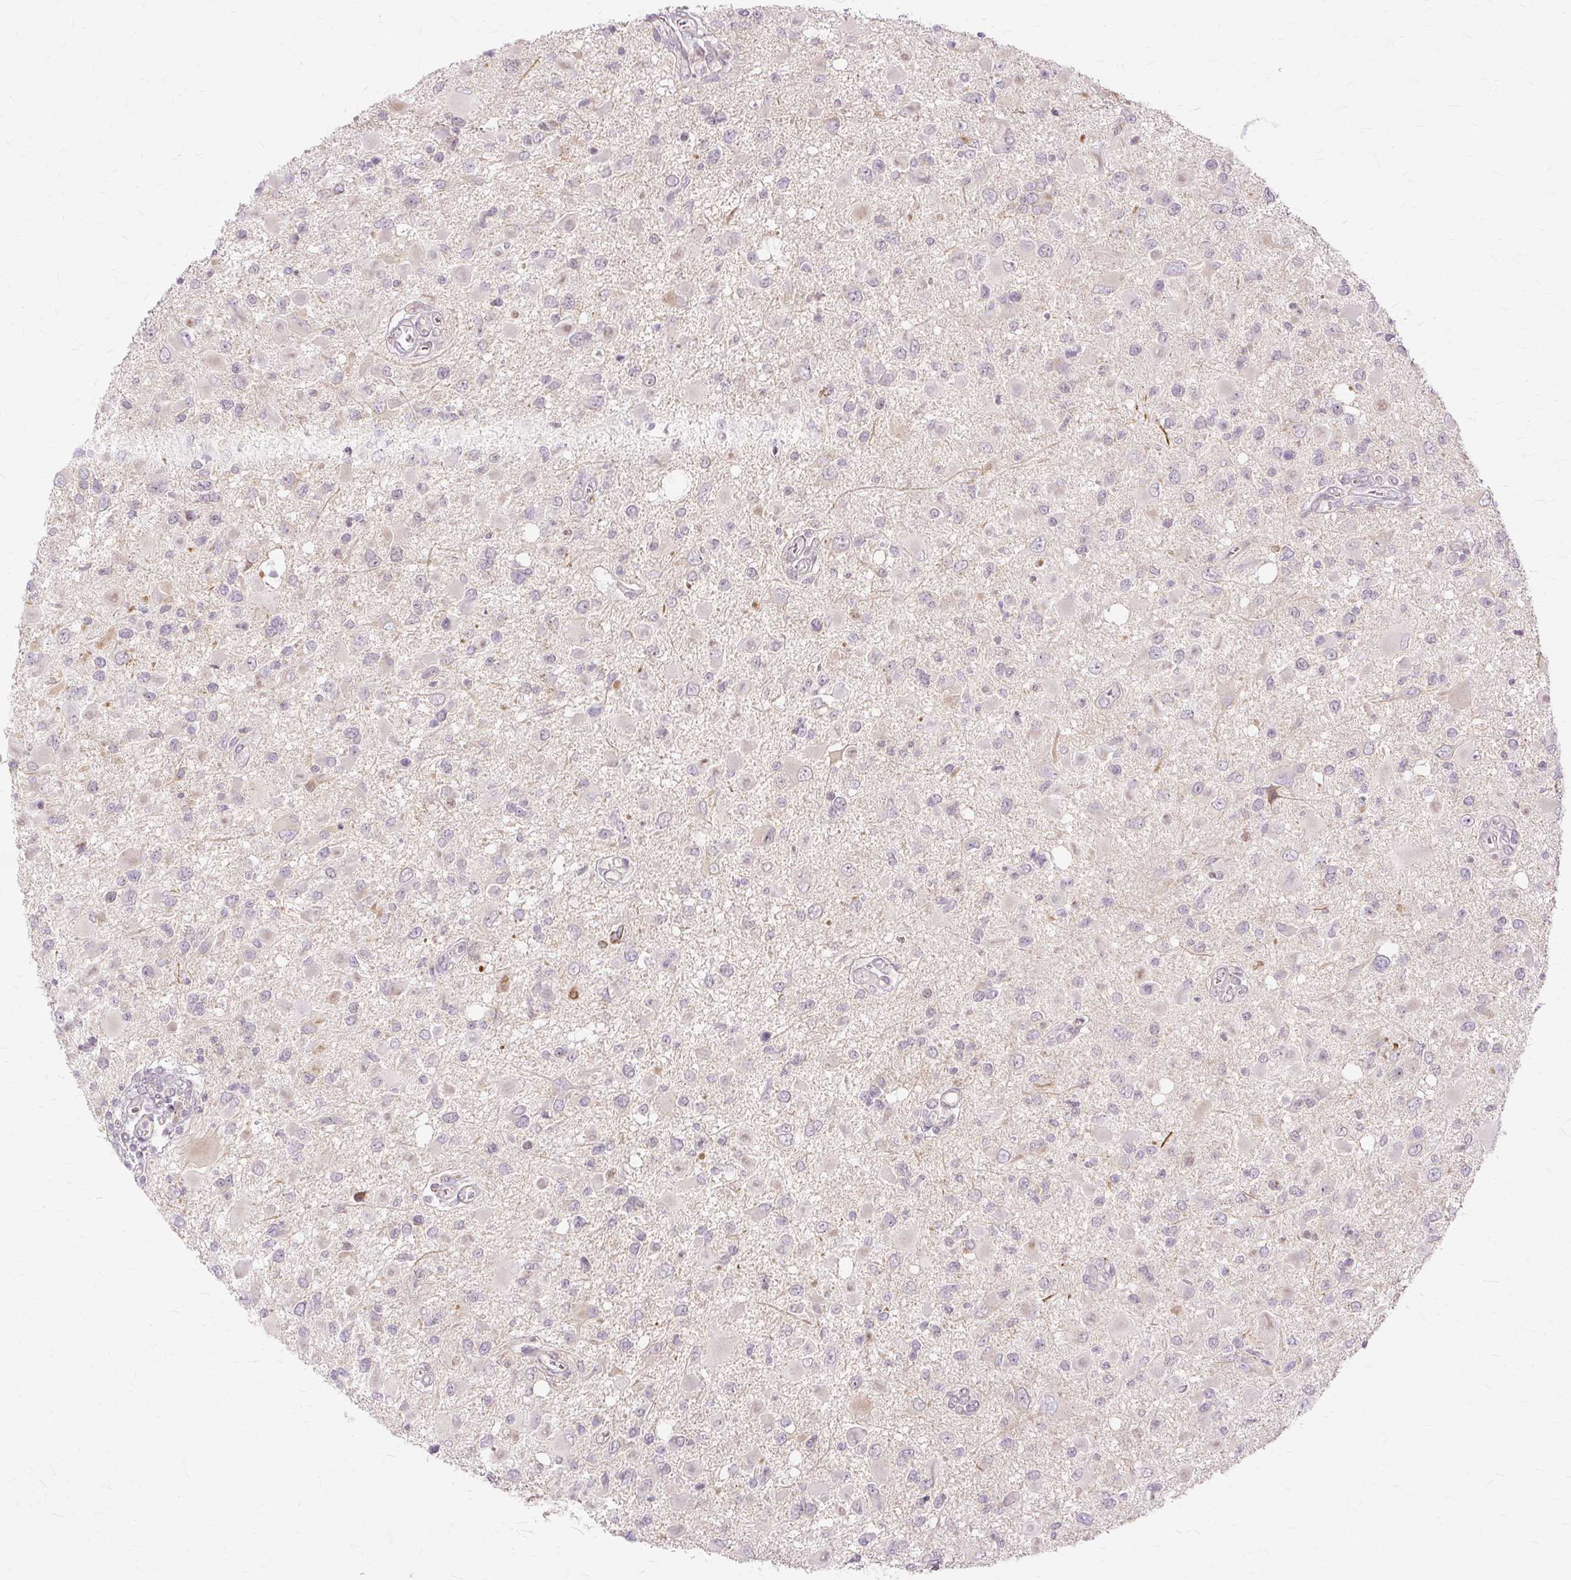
{"staining": {"intensity": "negative", "quantity": "none", "location": "none"}, "tissue": "glioma", "cell_type": "Tumor cells", "image_type": "cancer", "snomed": [{"axis": "morphology", "description": "Glioma, malignant, High grade"}, {"axis": "topography", "description": "Brain"}], "caption": "Tumor cells are negative for protein expression in human malignant glioma (high-grade).", "gene": "MMACHC", "patient": {"sex": "male", "age": 53}}